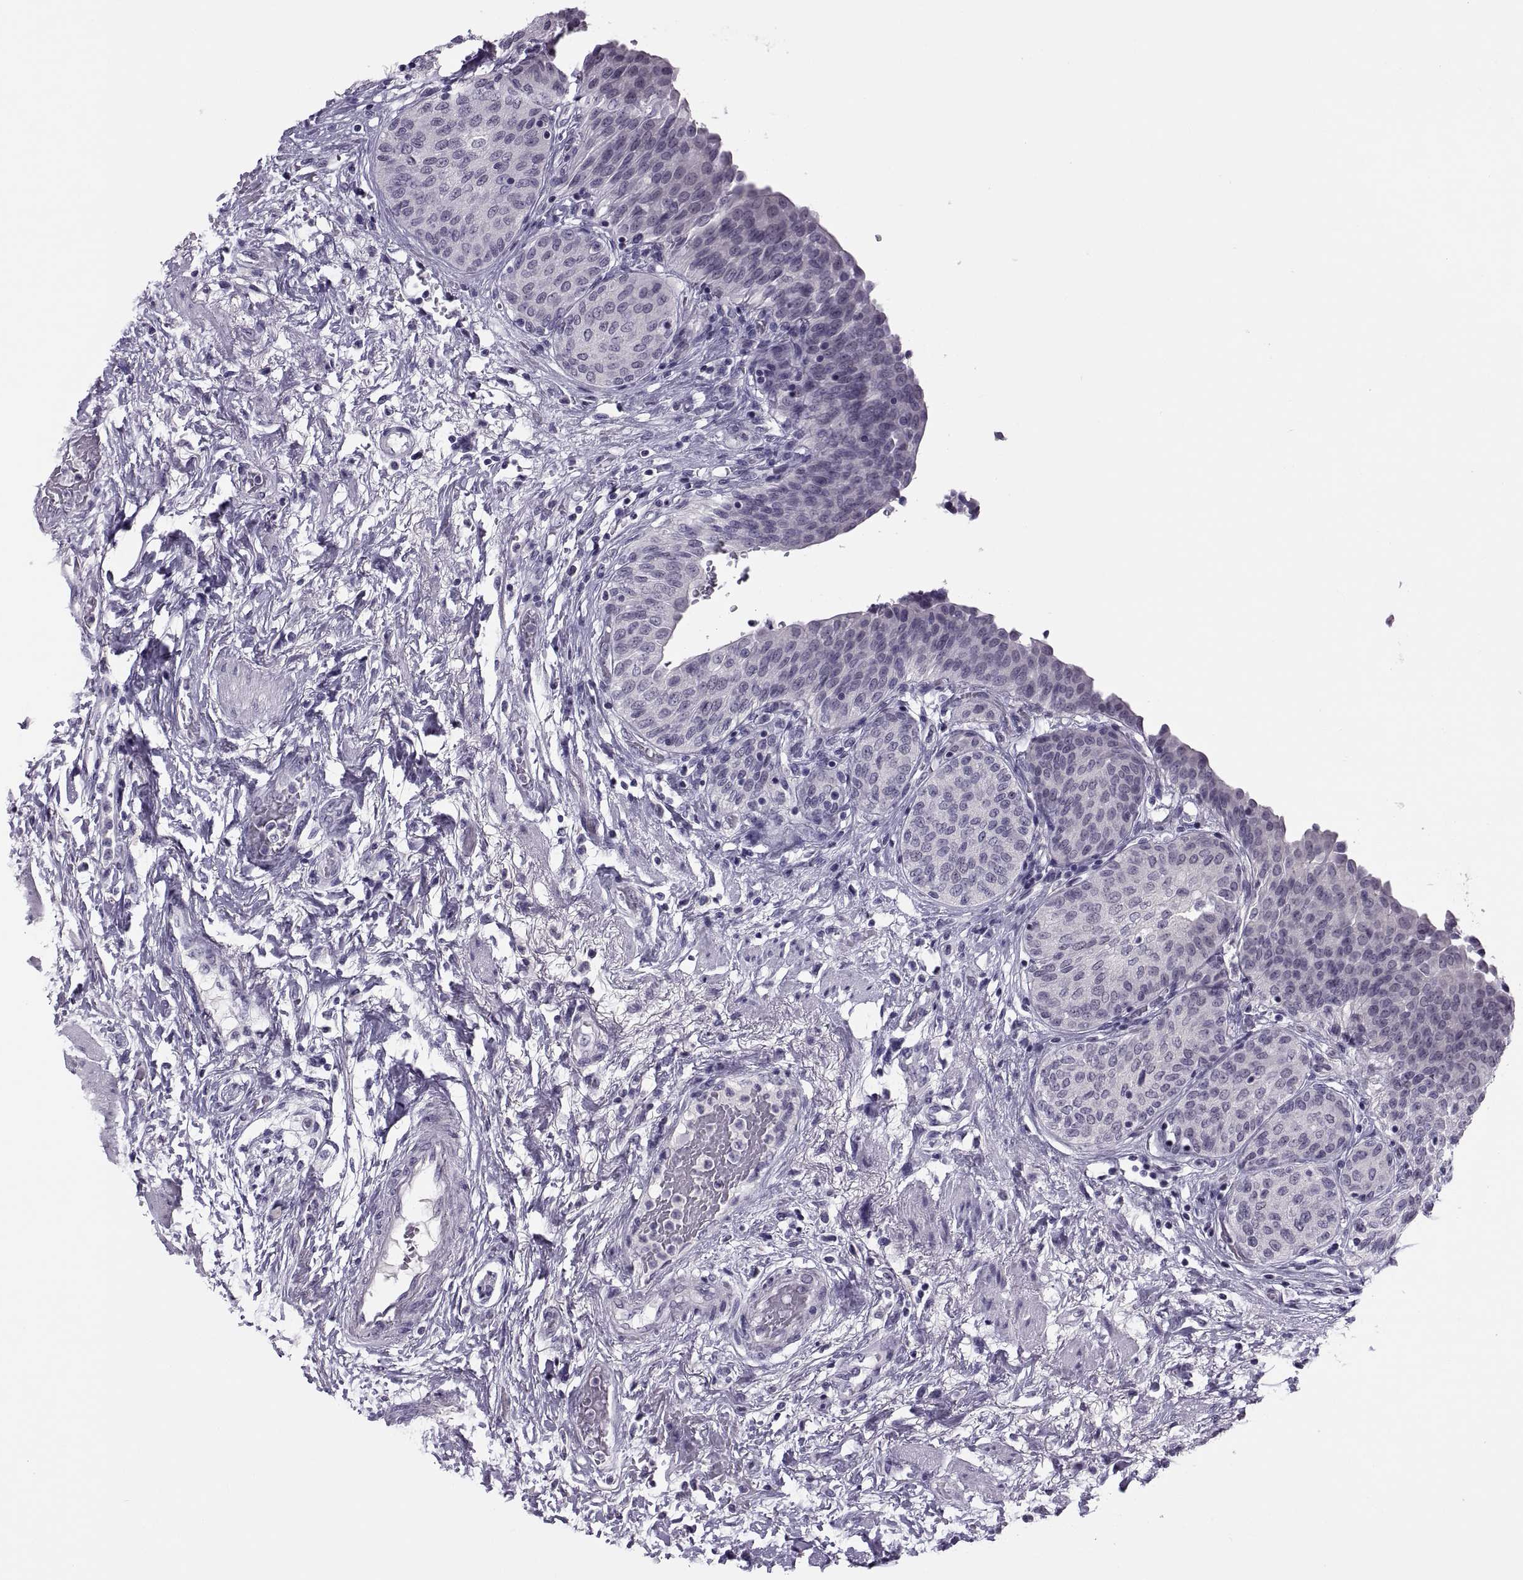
{"staining": {"intensity": "negative", "quantity": "none", "location": "none"}, "tissue": "urinary bladder", "cell_type": "Urothelial cells", "image_type": "normal", "snomed": [{"axis": "morphology", "description": "Normal tissue, NOS"}, {"axis": "morphology", "description": "Metaplasia, NOS"}, {"axis": "topography", "description": "Urinary bladder"}], "caption": "Immunohistochemistry micrograph of normal urinary bladder stained for a protein (brown), which shows no positivity in urothelial cells. (IHC, brightfield microscopy, high magnification).", "gene": "SYNGR4", "patient": {"sex": "male", "age": 68}}